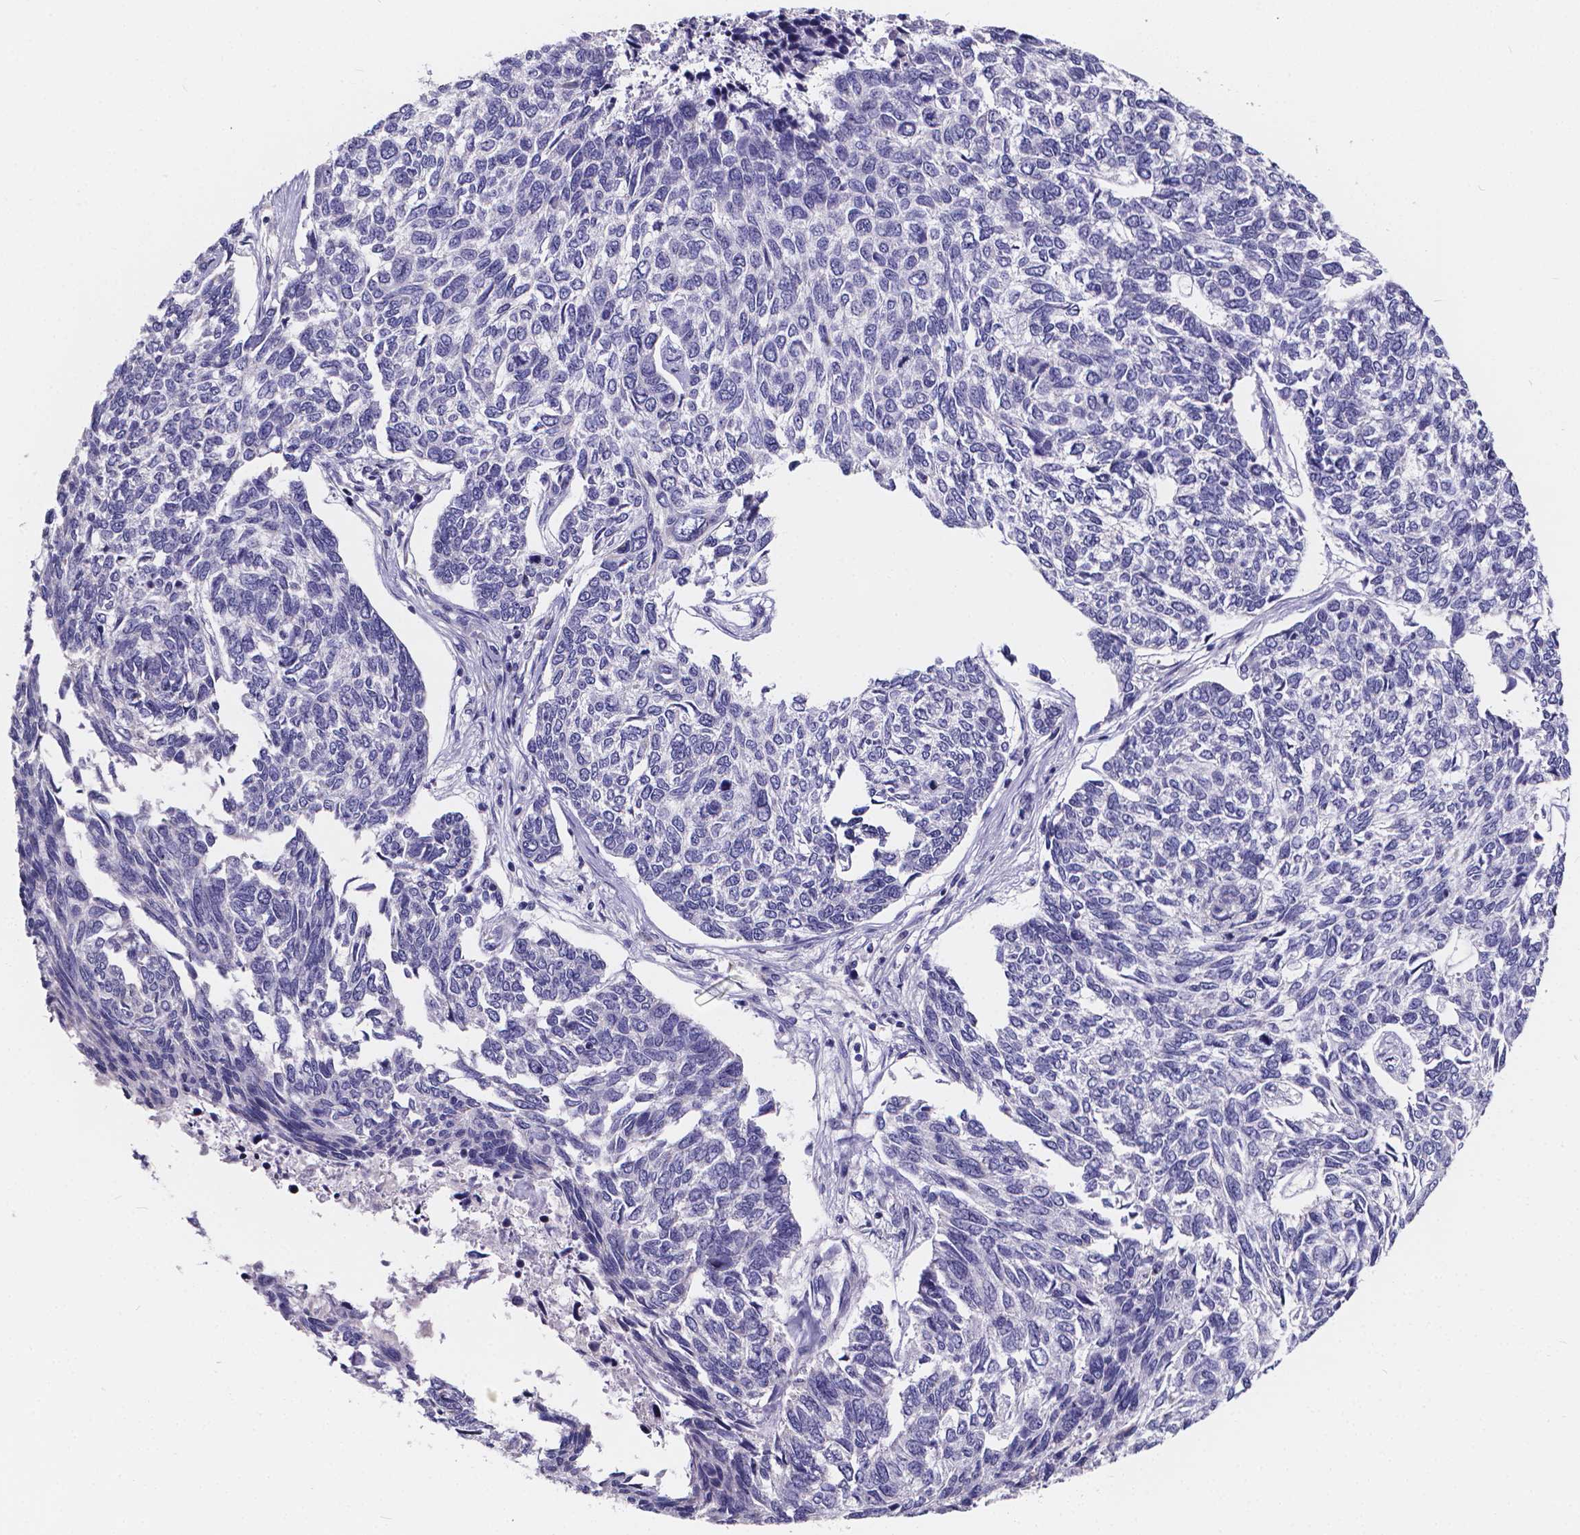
{"staining": {"intensity": "negative", "quantity": "none", "location": "none"}, "tissue": "skin cancer", "cell_type": "Tumor cells", "image_type": "cancer", "snomed": [{"axis": "morphology", "description": "Basal cell carcinoma"}, {"axis": "topography", "description": "Skin"}], "caption": "Immunohistochemistry (IHC) micrograph of human skin cancer (basal cell carcinoma) stained for a protein (brown), which exhibits no staining in tumor cells.", "gene": "SPEF2", "patient": {"sex": "female", "age": 65}}